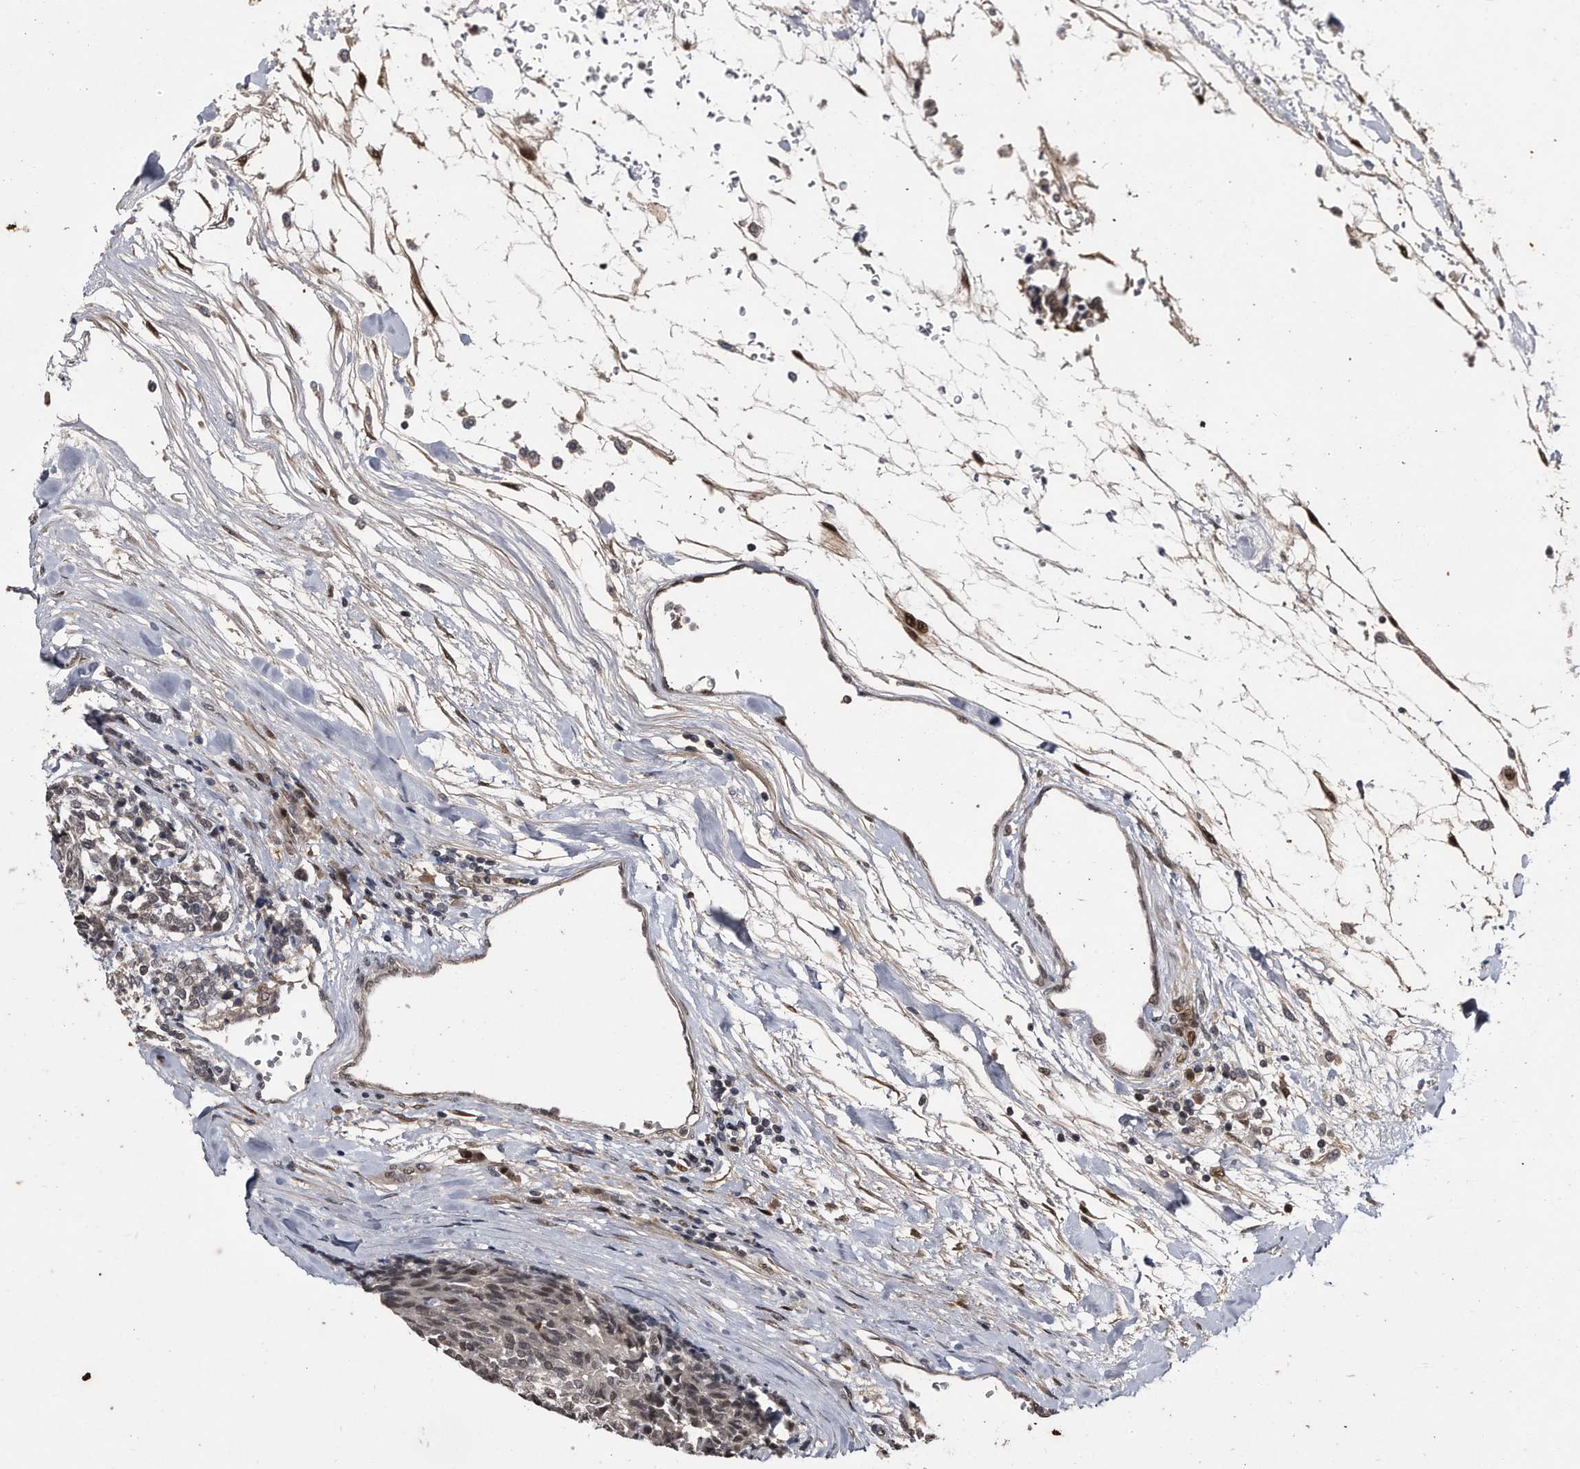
{"staining": {"intensity": "weak", "quantity": ">75%", "location": "nuclear"}, "tissue": "carcinoid", "cell_type": "Tumor cells", "image_type": "cancer", "snomed": [{"axis": "morphology", "description": "Carcinoid, malignant, NOS"}, {"axis": "topography", "description": "Pancreas"}], "caption": "Malignant carcinoid tissue demonstrates weak nuclear expression in approximately >75% of tumor cells, visualized by immunohistochemistry.", "gene": "RAD23B", "patient": {"sex": "female", "age": 54}}